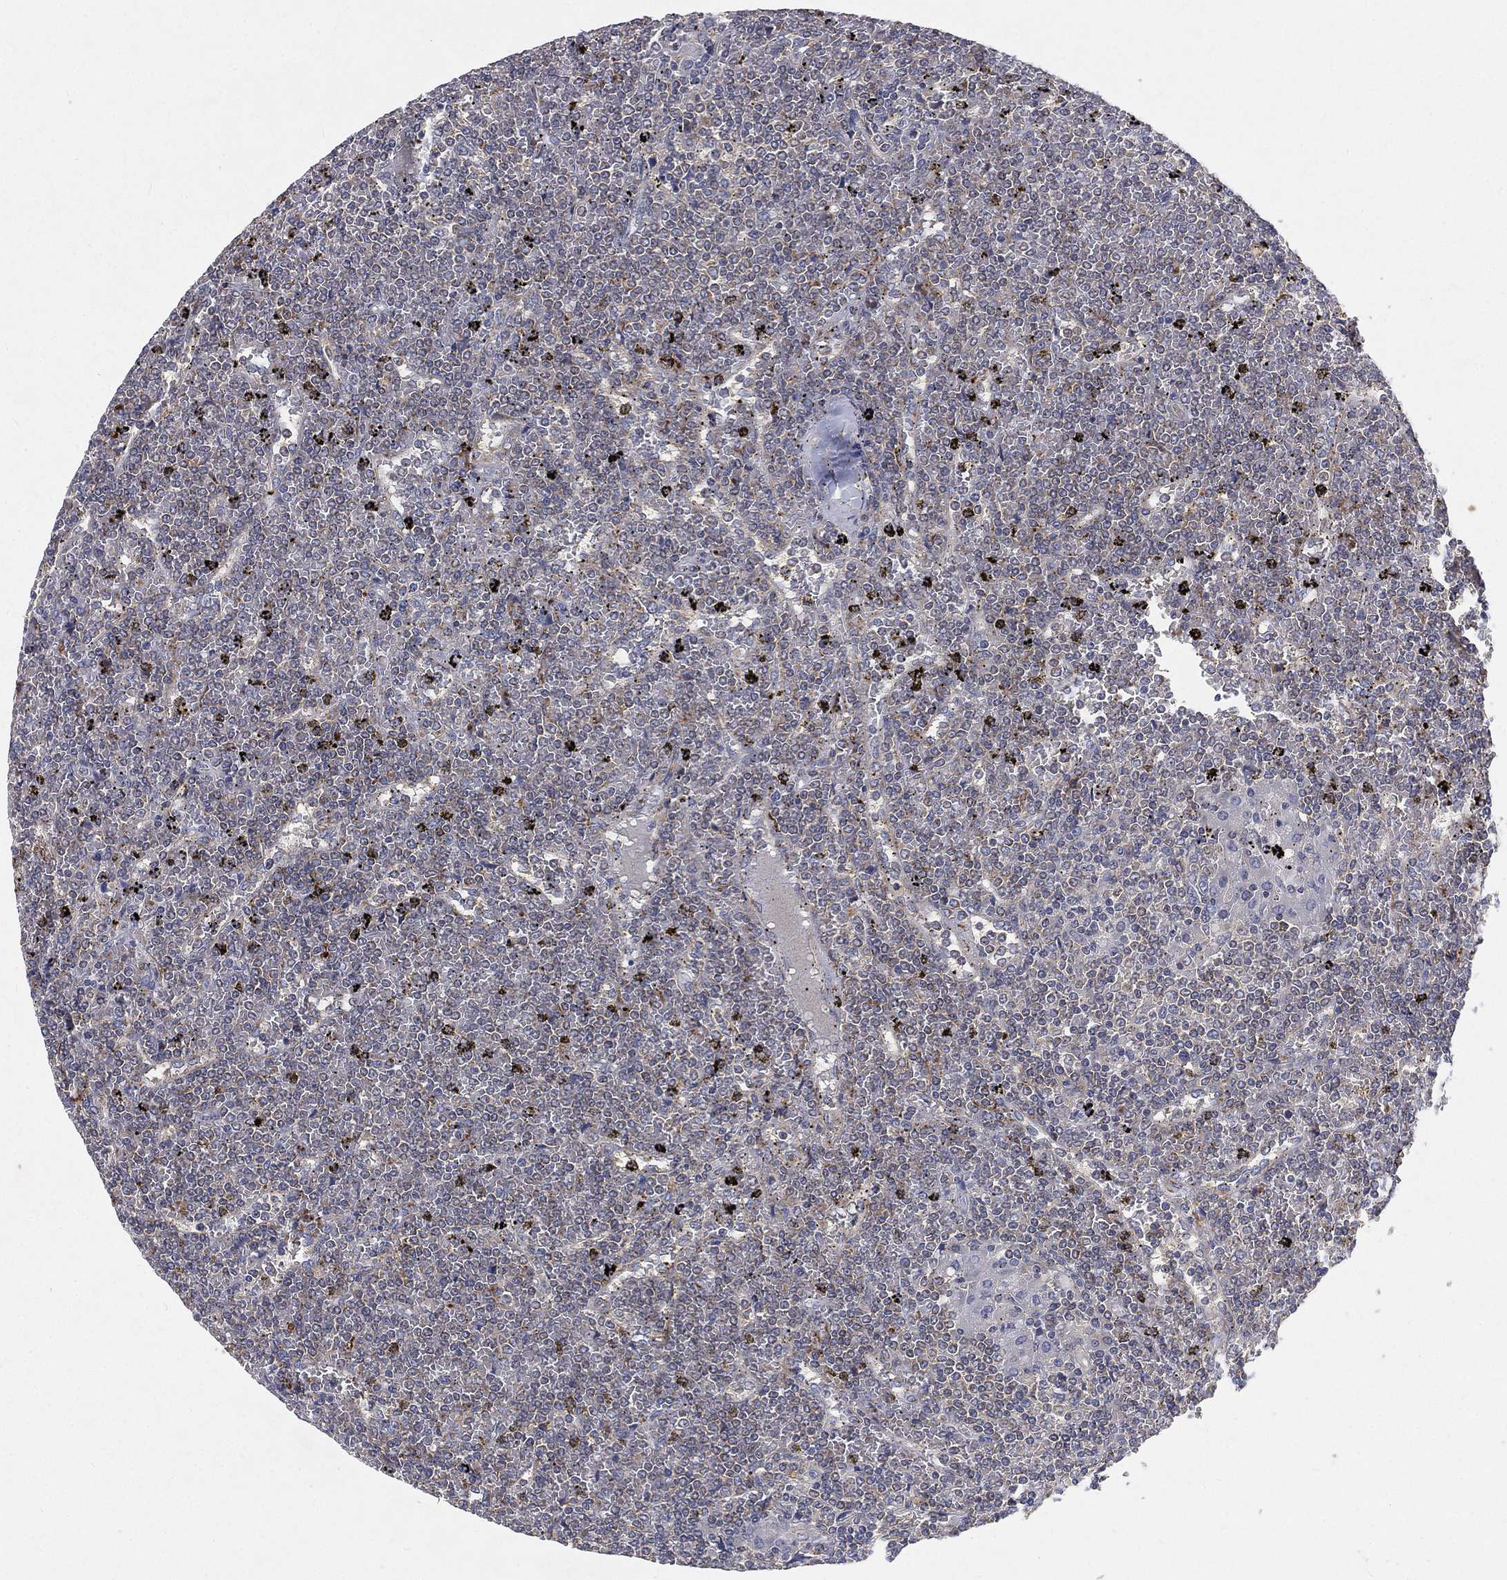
{"staining": {"intensity": "negative", "quantity": "none", "location": "none"}, "tissue": "lymphoma", "cell_type": "Tumor cells", "image_type": "cancer", "snomed": [{"axis": "morphology", "description": "Malignant lymphoma, non-Hodgkin's type, Low grade"}, {"axis": "topography", "description": "Spleen"}], "caption": "This histopathology image is of malignant lymphoma, non-Hodgkin's type (low-grade) stained with IHC to label a protein in brown with the nuclei are counter-stained blue. There is no positivity in tumor cells. (DAB immunohistochemistry (IHC) with hematoxylin counter stain).", "gene": "CTSL", "patient": {"sex": "female", "age": 19}}